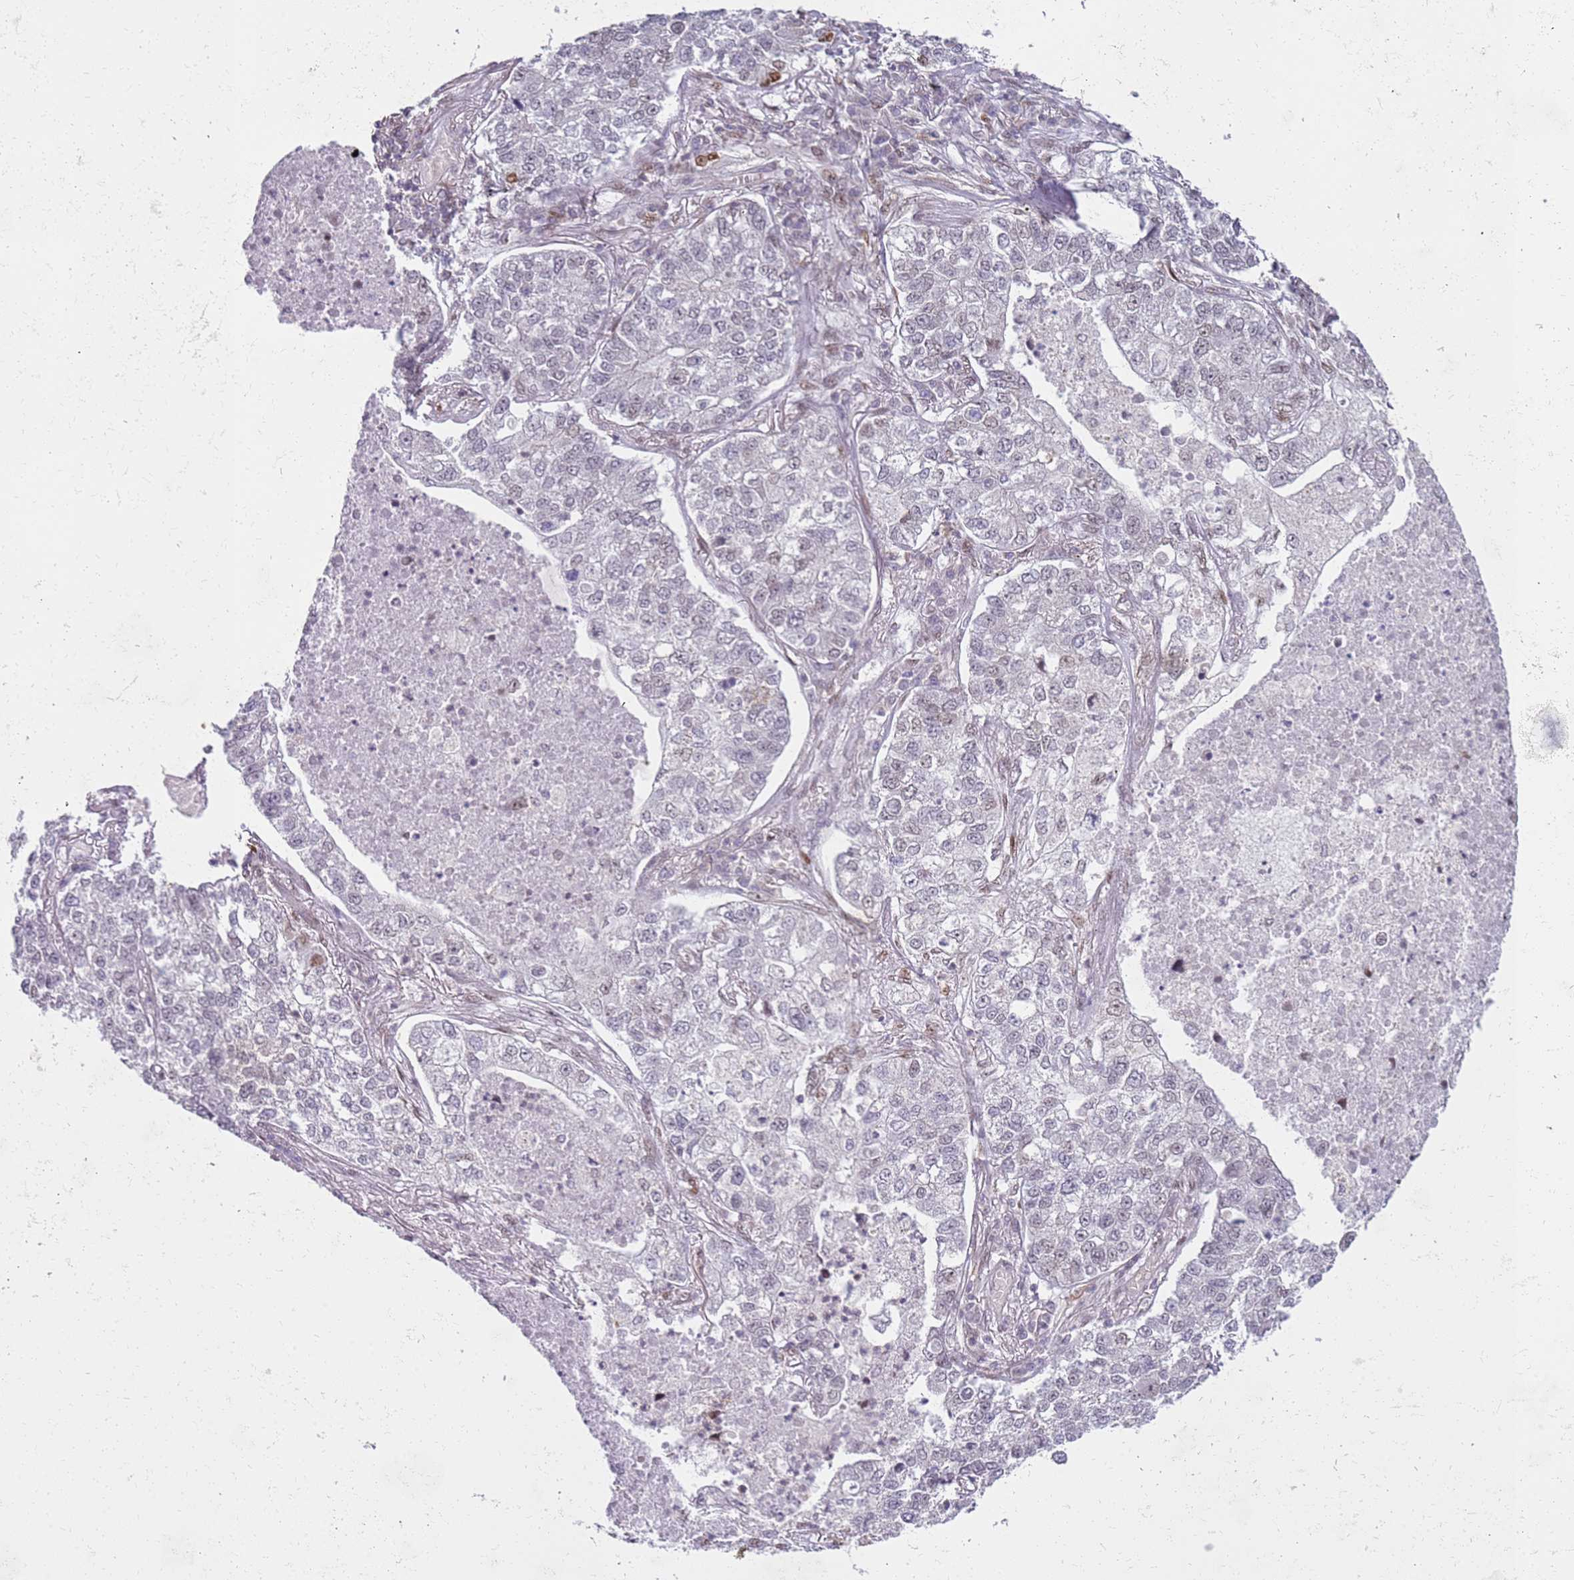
{"staining": {"intensity": "moderate", "quantity": "<25%", "location": "nuclear"}, "tissue": "lung cancer", "cell_type": "Tumor cells", "image_type": "cancer", "snomed": [{"axis": "morphology", "description": "Adenocarcinoma, NOS"}, {"axis": "topography", "description": "Lung"}], "caption": "Lung adenocarcinoma tissue shows moderate nuclear expression in approximately <25% of tumor cells (brown staining indicates protein expression, while blue staining denotes nuclei).", "gene": "PHC2", "patient": {"sex": "male", "age": 49}}